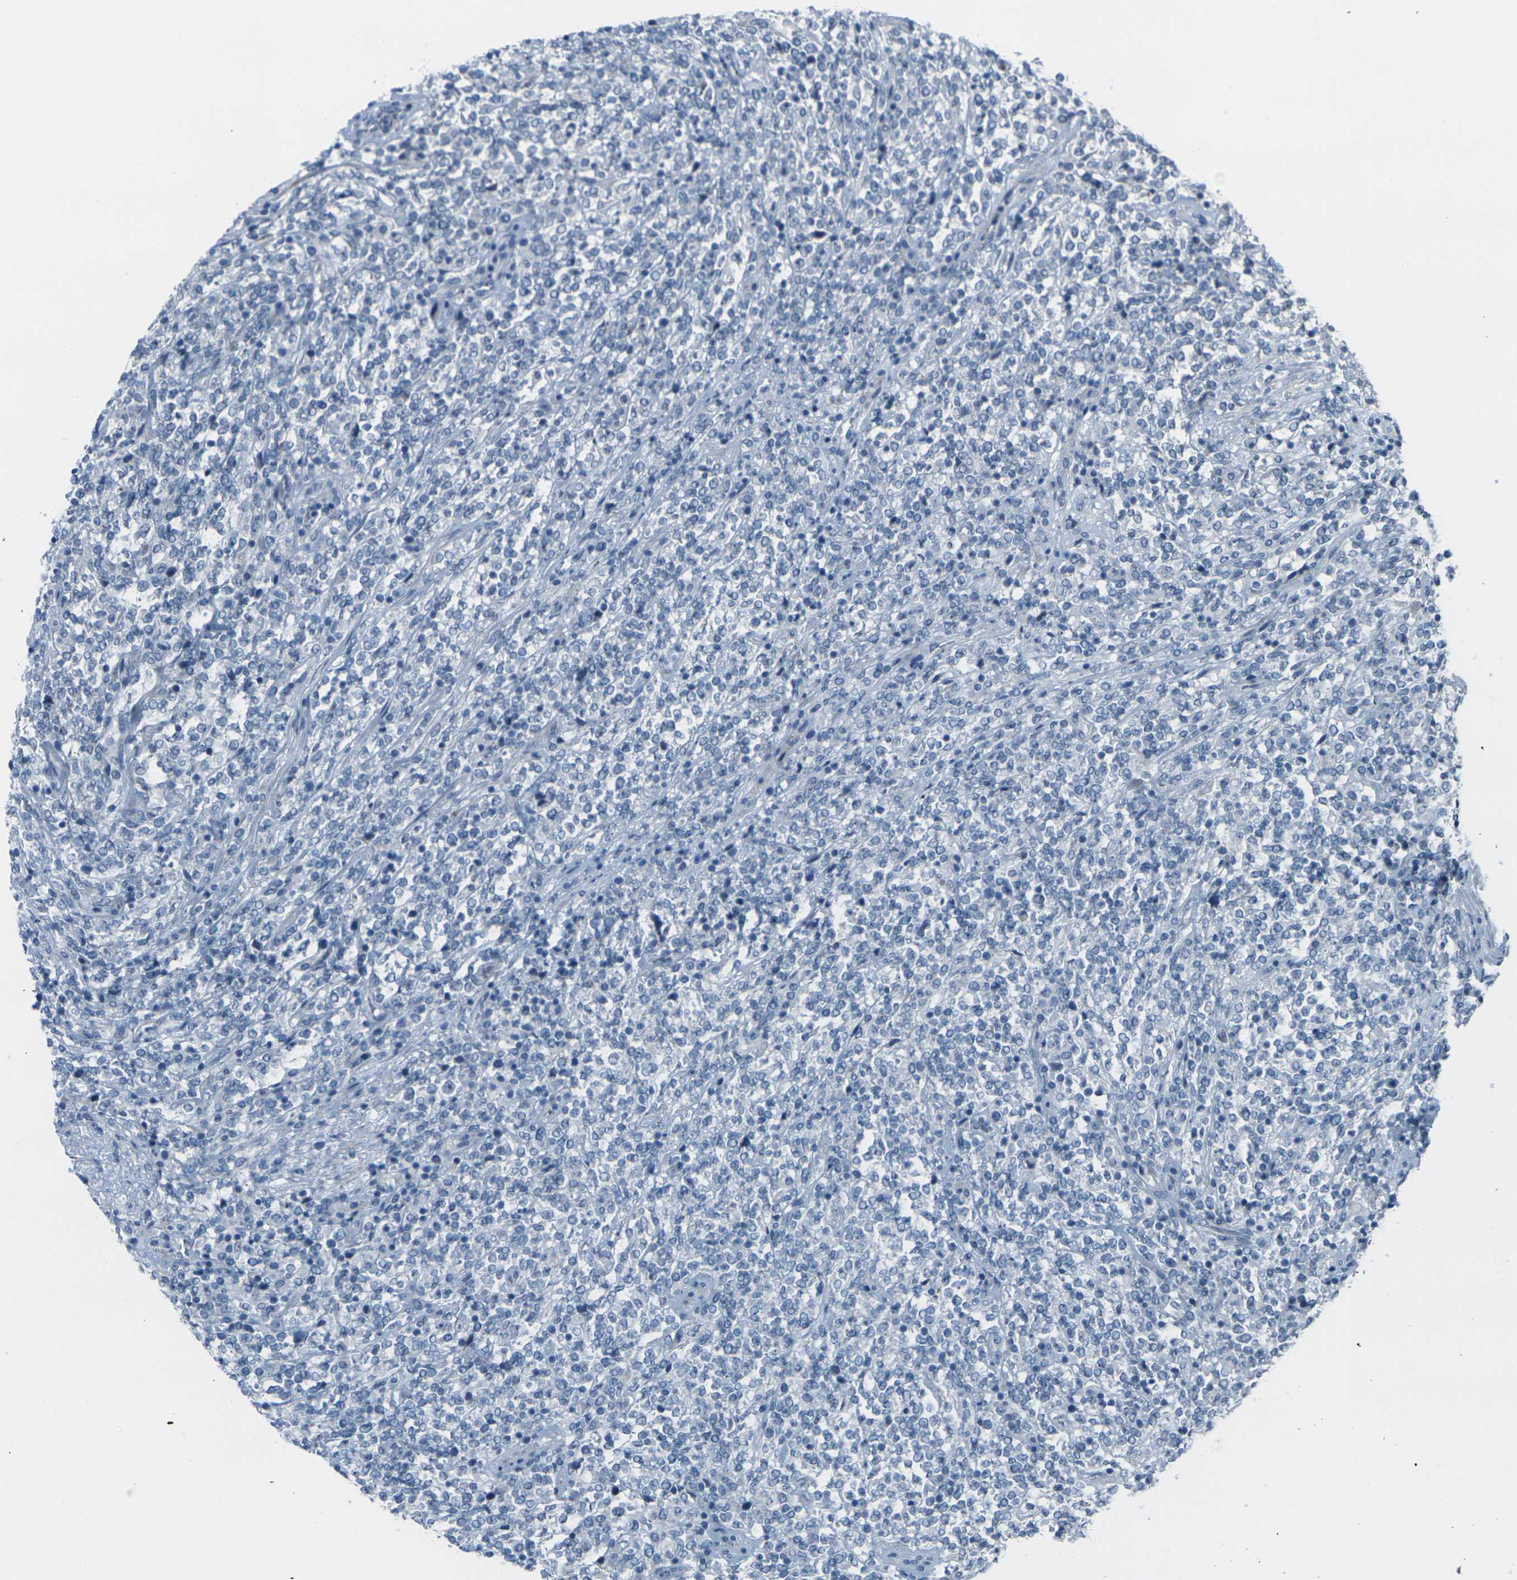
{"staining": {"intensity": "negative", "quantity": "none", "location": "none"}, "tissue": "lymphoma", "cell_type": "Tumor cells", "image_type": "cancer", "snomed": [{"axis": "morphology", "description": "Malignant lymphoma, non-Hodgkin's type, High grade"}, {"axis": "topography", "description": "Soft tissue"}], "caption": "This is an immunohistochemistry (IHC) histopathology image of lymphoma. There is no expression in tumor cells.", "gene": "ANKRD46", "patient": {"sex": "male", "age": 18}}